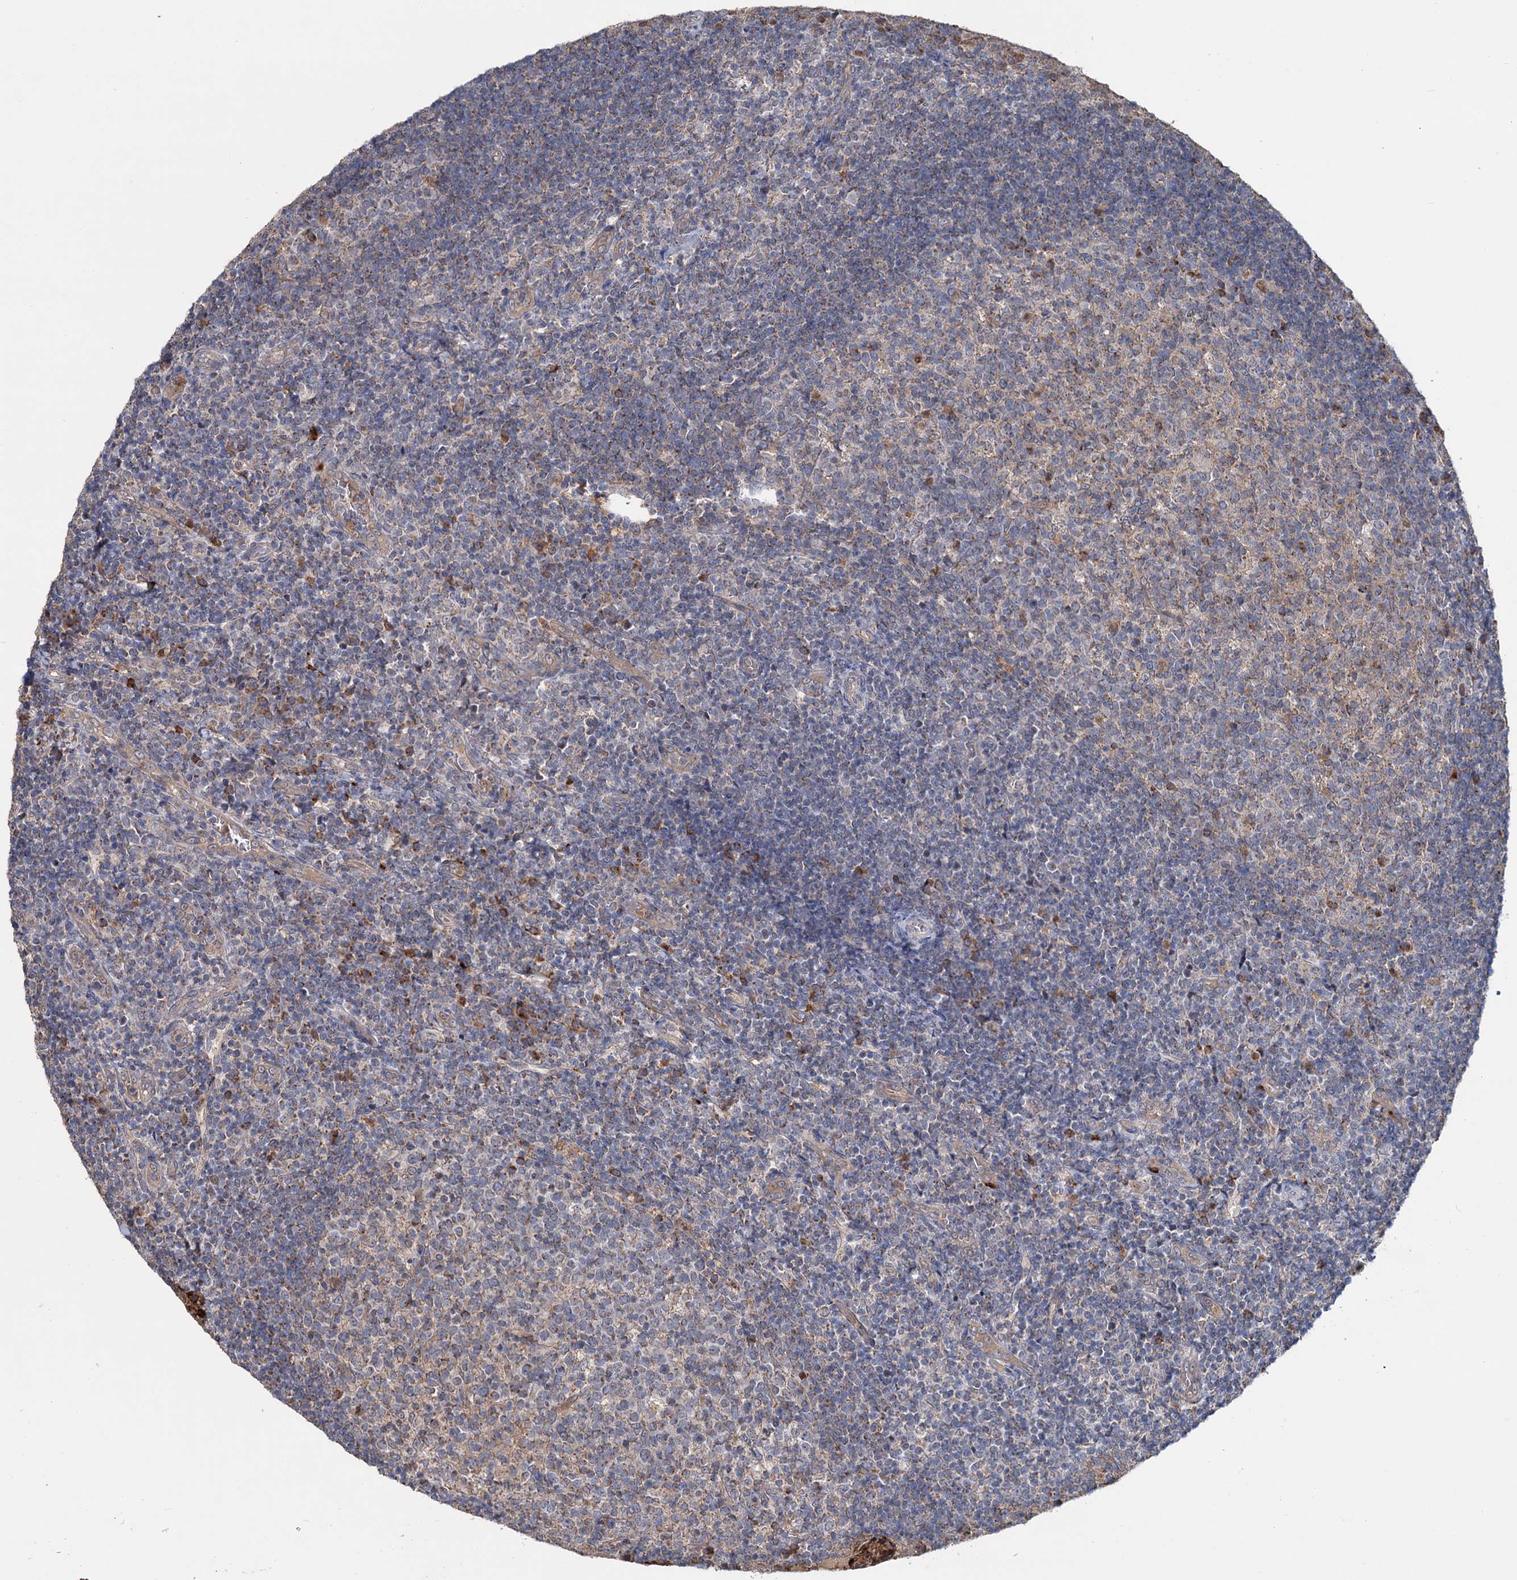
{"staining": {"intensity": "moderate", "quantity": "<25%", "location": "cytoplasmic/membranous"}, "tissue": "tonsil", "cell_type": "Germinal center cells", "image_type": "normal", "snomed": [{"axis": "morphology", "description": "Normal tissue, NOS"}, {"axis": "topography", "description": "Tonsil"}], "caption": "Immunohistochemical staining of benign tonsil demonstrates <25% levels of moderate cytoplasmic/membranous protein expression in approximately <25% of germinal center cells. (DAB (3,3'-diaminobenzidine) IHC, brown staining for protein, blue staining for nuclei).", "gene": "DYNC2H1", "patient": {"sex": "female", "age": 10}}